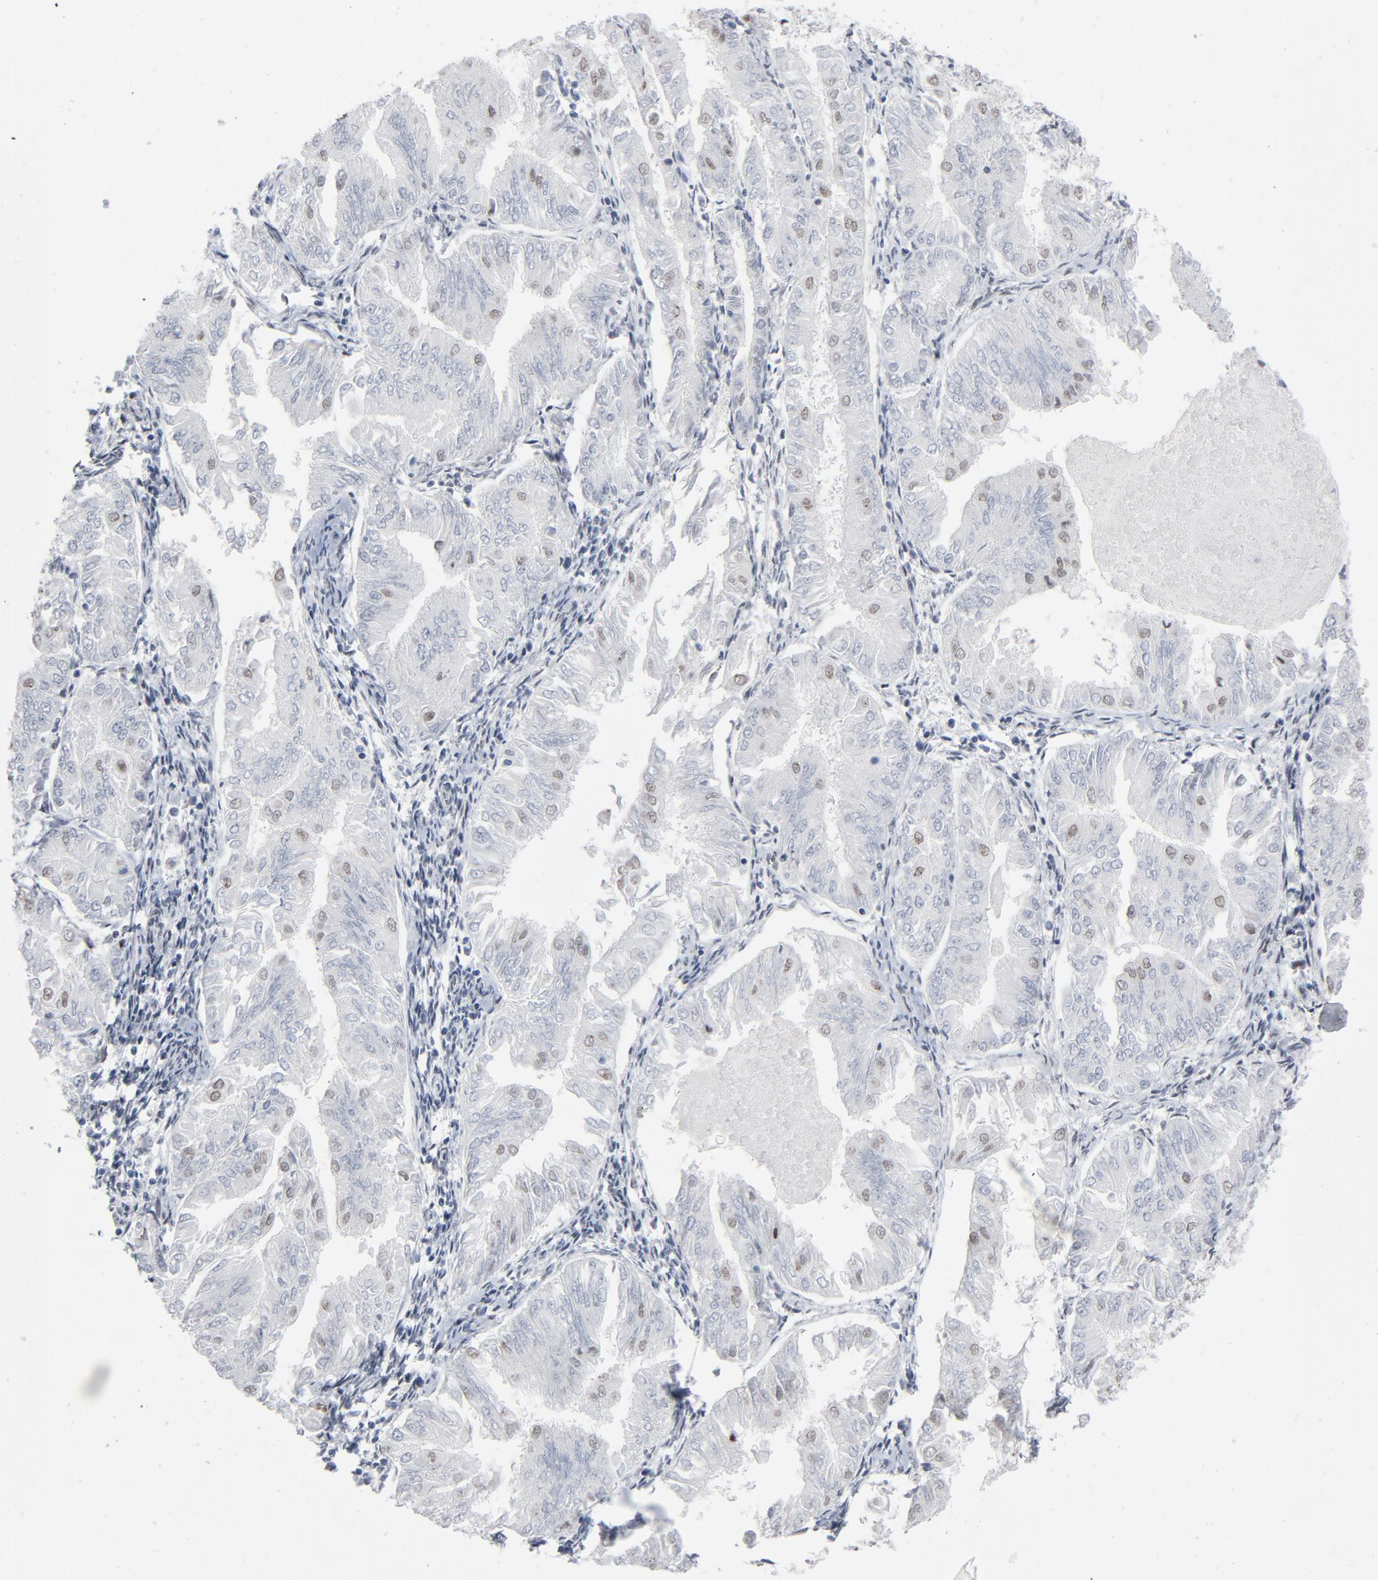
{"staining": {"intensity": "moderate", "quantity": "<25%", "location": "nuclear"}, "tissue": "endometrial cancer", "cell_type": "Tumor cells", "image_type": "cancer", "snomed": [{"axis": "morphology", "description": "Adenocarcinoma, NOS"}, {"axis": "topography", "description": "Endometrium"}], "caption": "Endometrial adenocarcinoma stained with a brown dye reveals moderate nuclear positive expression in about <25% of tumor cells.", "gene": "HSF1", "patient": {"sex": "female", "age": 53}}